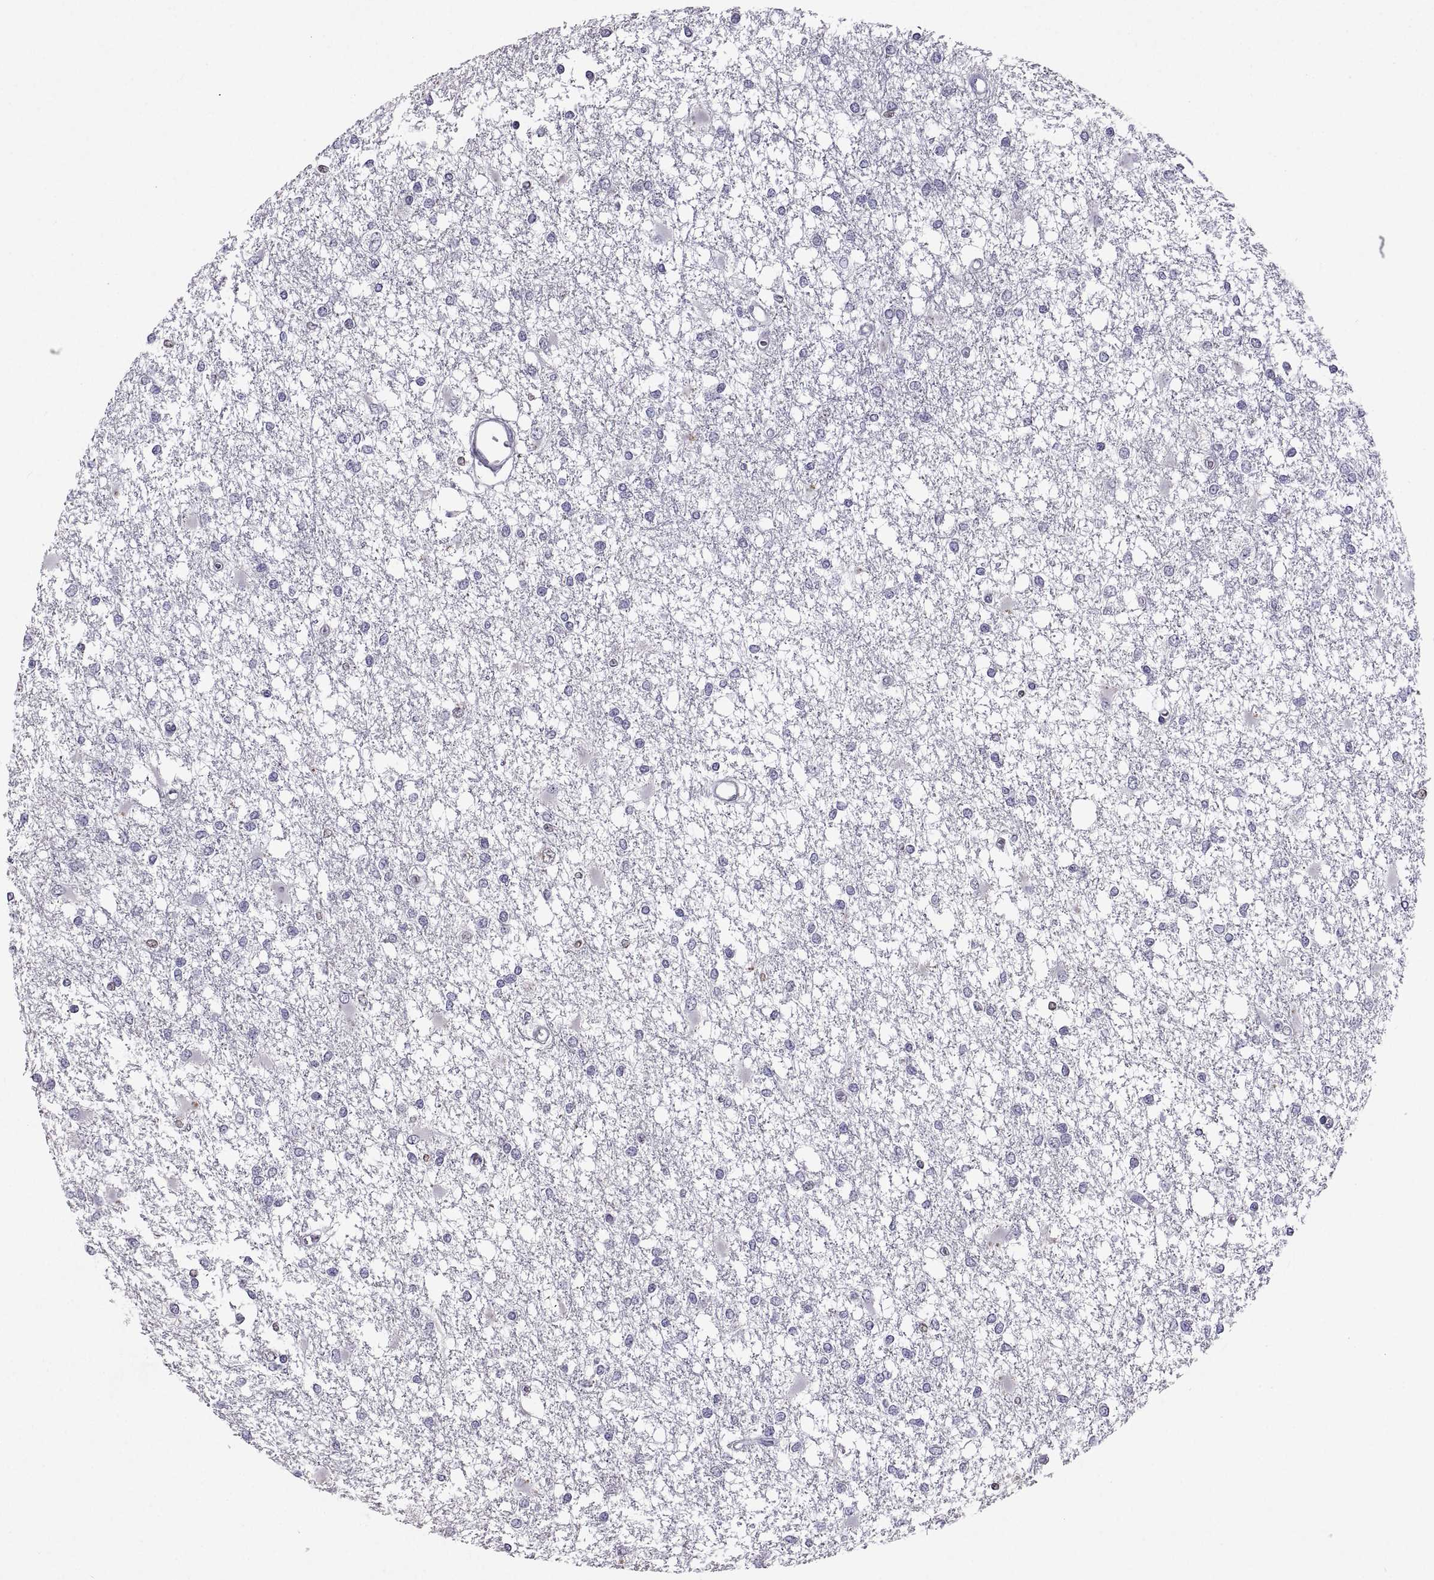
{"staining": {"intensity": "weak", "quantity": "<25%", "location": "nuclear"}, "tissue": "glioma", "cell_type": "Tumor cells", "image_type": "cancer", "snomed": [{"axis": "morphology", "description": "Glioma, malignant, High grade"}, {"axis": "topography", "description": "Cerebral cortex"}], "caption": "Tumor cells show no significant protein expression in glioma. The staining is performed using DAB brown chromogen with nuclei counter-stained in using hematoxylin.", "gene": "SOX21", "patient": {"sex": "male", "age": 79}}